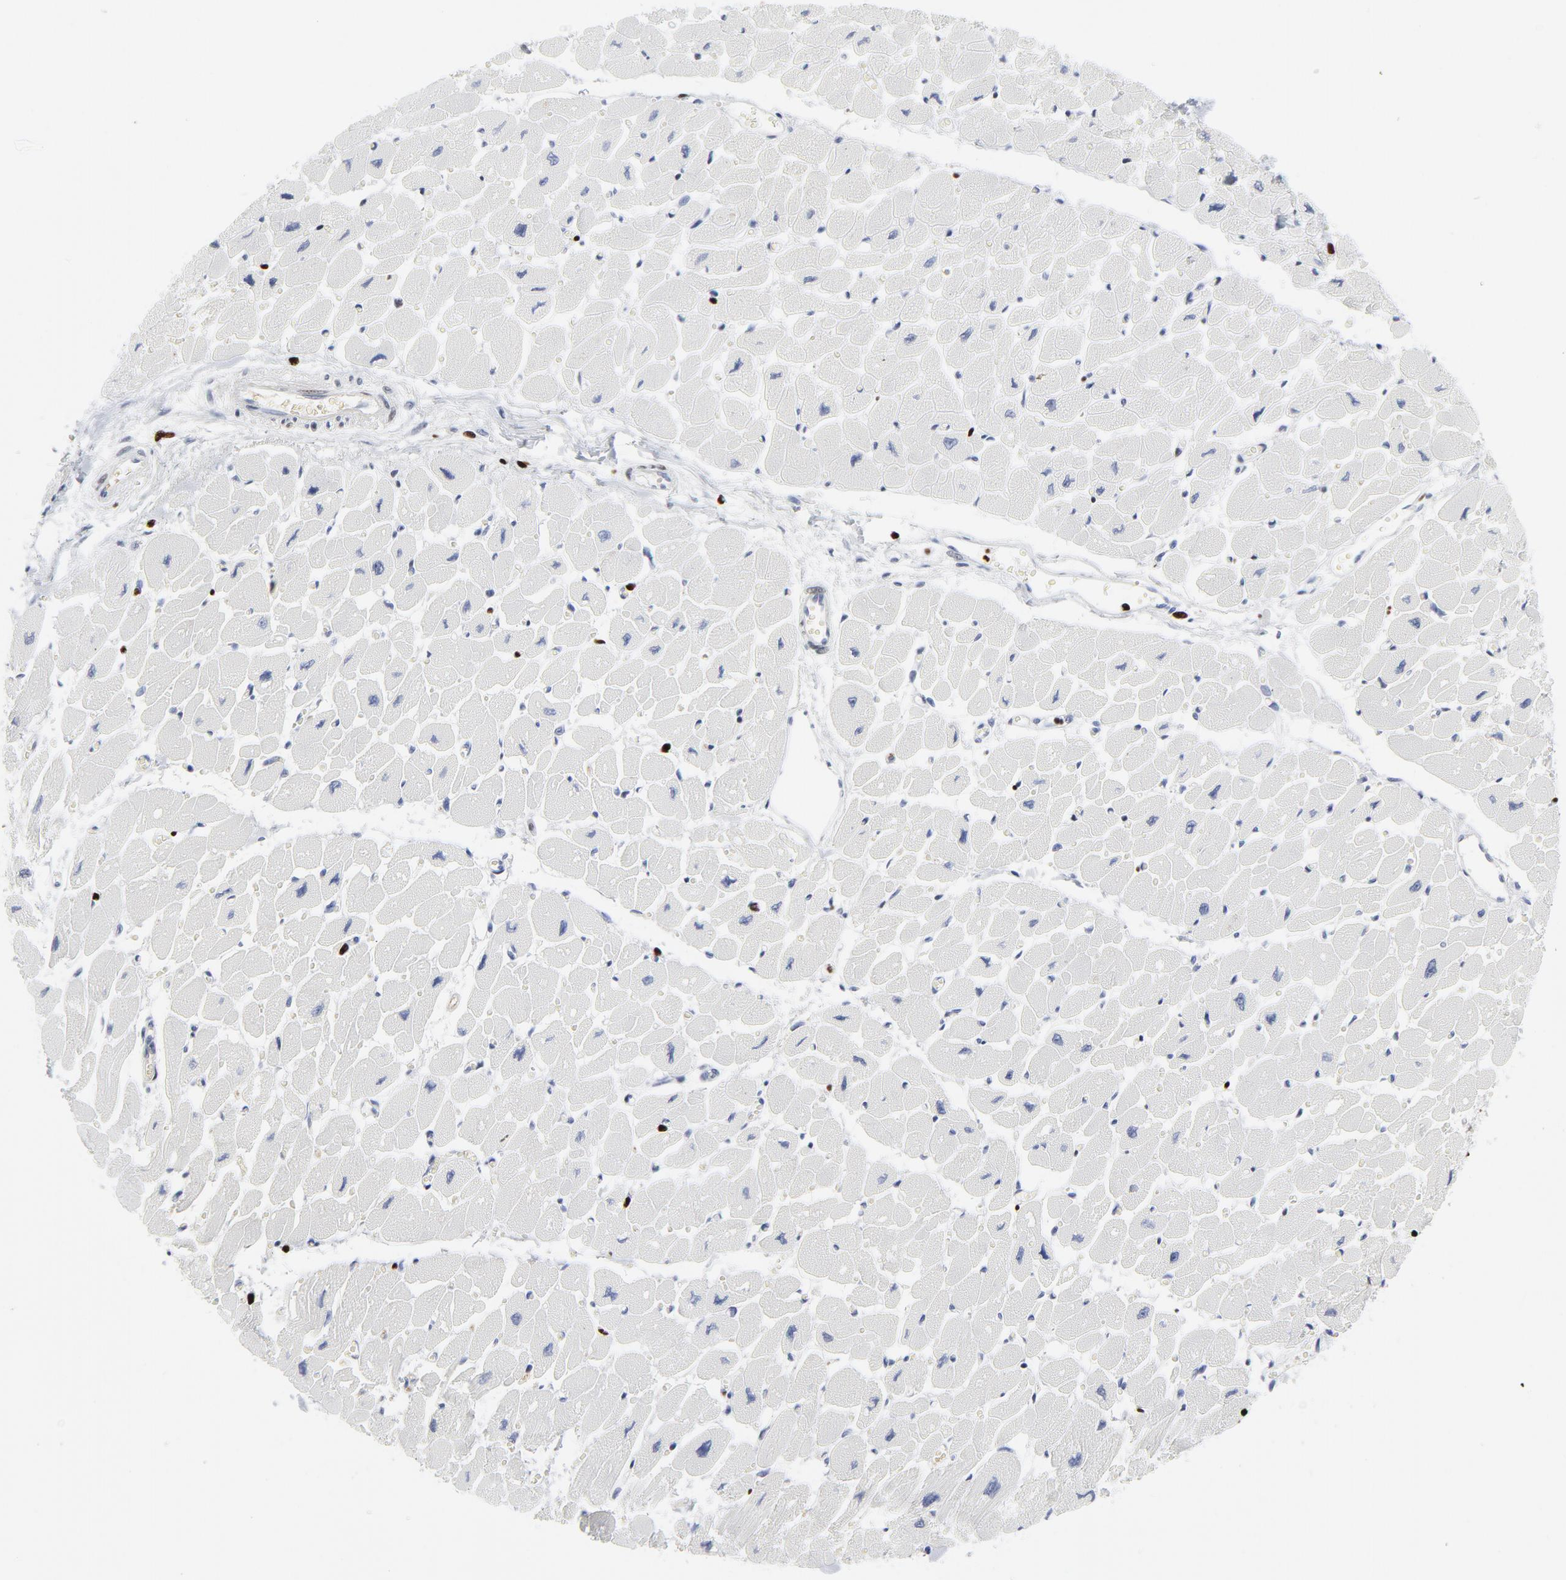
{"staining": {"intensity": "negative", "quantity": "none", "location": "none"}, "tissue": "heart muscle", "cell_type": "Cardiomyocytes", "image_type": "normal", "snomed": [{"axis": "morphology", "description": "Normal tissue, NOS"}, {"axis": "topography", "description": "Heart"}], "caption": "High power microscopy histopathology image of an IHC micrograph of benign heart muscle, revealing no significant expression in cardiomyocytes. Nuclei are stained in blue.", "gene": "SMARCC2", "patient": {"sex": "female", "age": 54}}